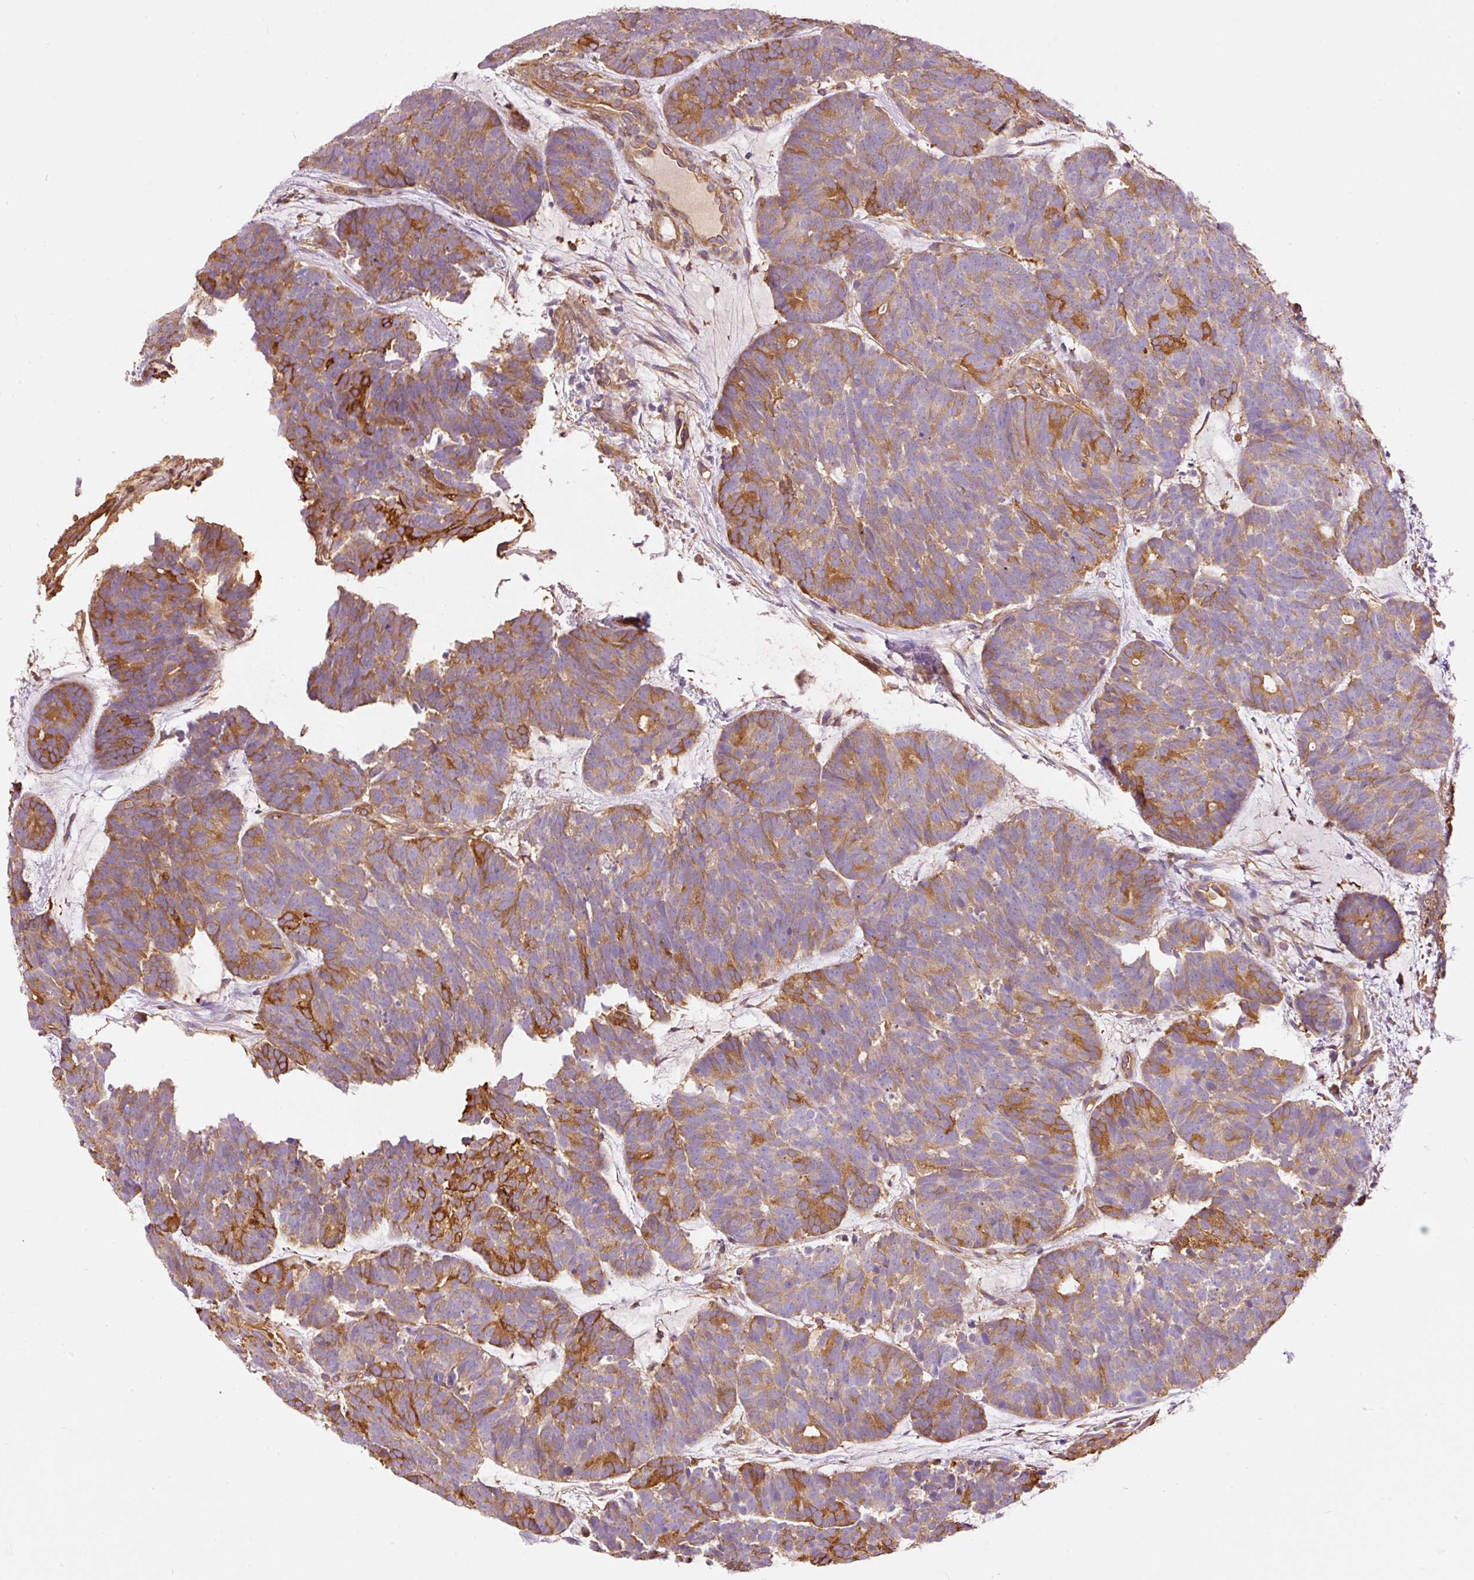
{"staining": {"intensity": "moderate", "quantity": "25%-75%", "location": "cytoplasmic/membranous"}, "tissue": "head and neck cancer", "cell_type": "Tumor cells", "image_type": "cancer", "snomed": [{"axis": "morphology", "description": "Adenocarcinoma, NOS"}, {"axis": "topography", "description": "Head-Neck"}], "caption": "Protein staining of adenocarcinoma (head and neck) tissue demonstrates moderate cytoplasmic/membranous staining in about 25%-75% of tumor cells.", "gene": "IL10RB", "patient": {"sex": "female", "age": 81}}